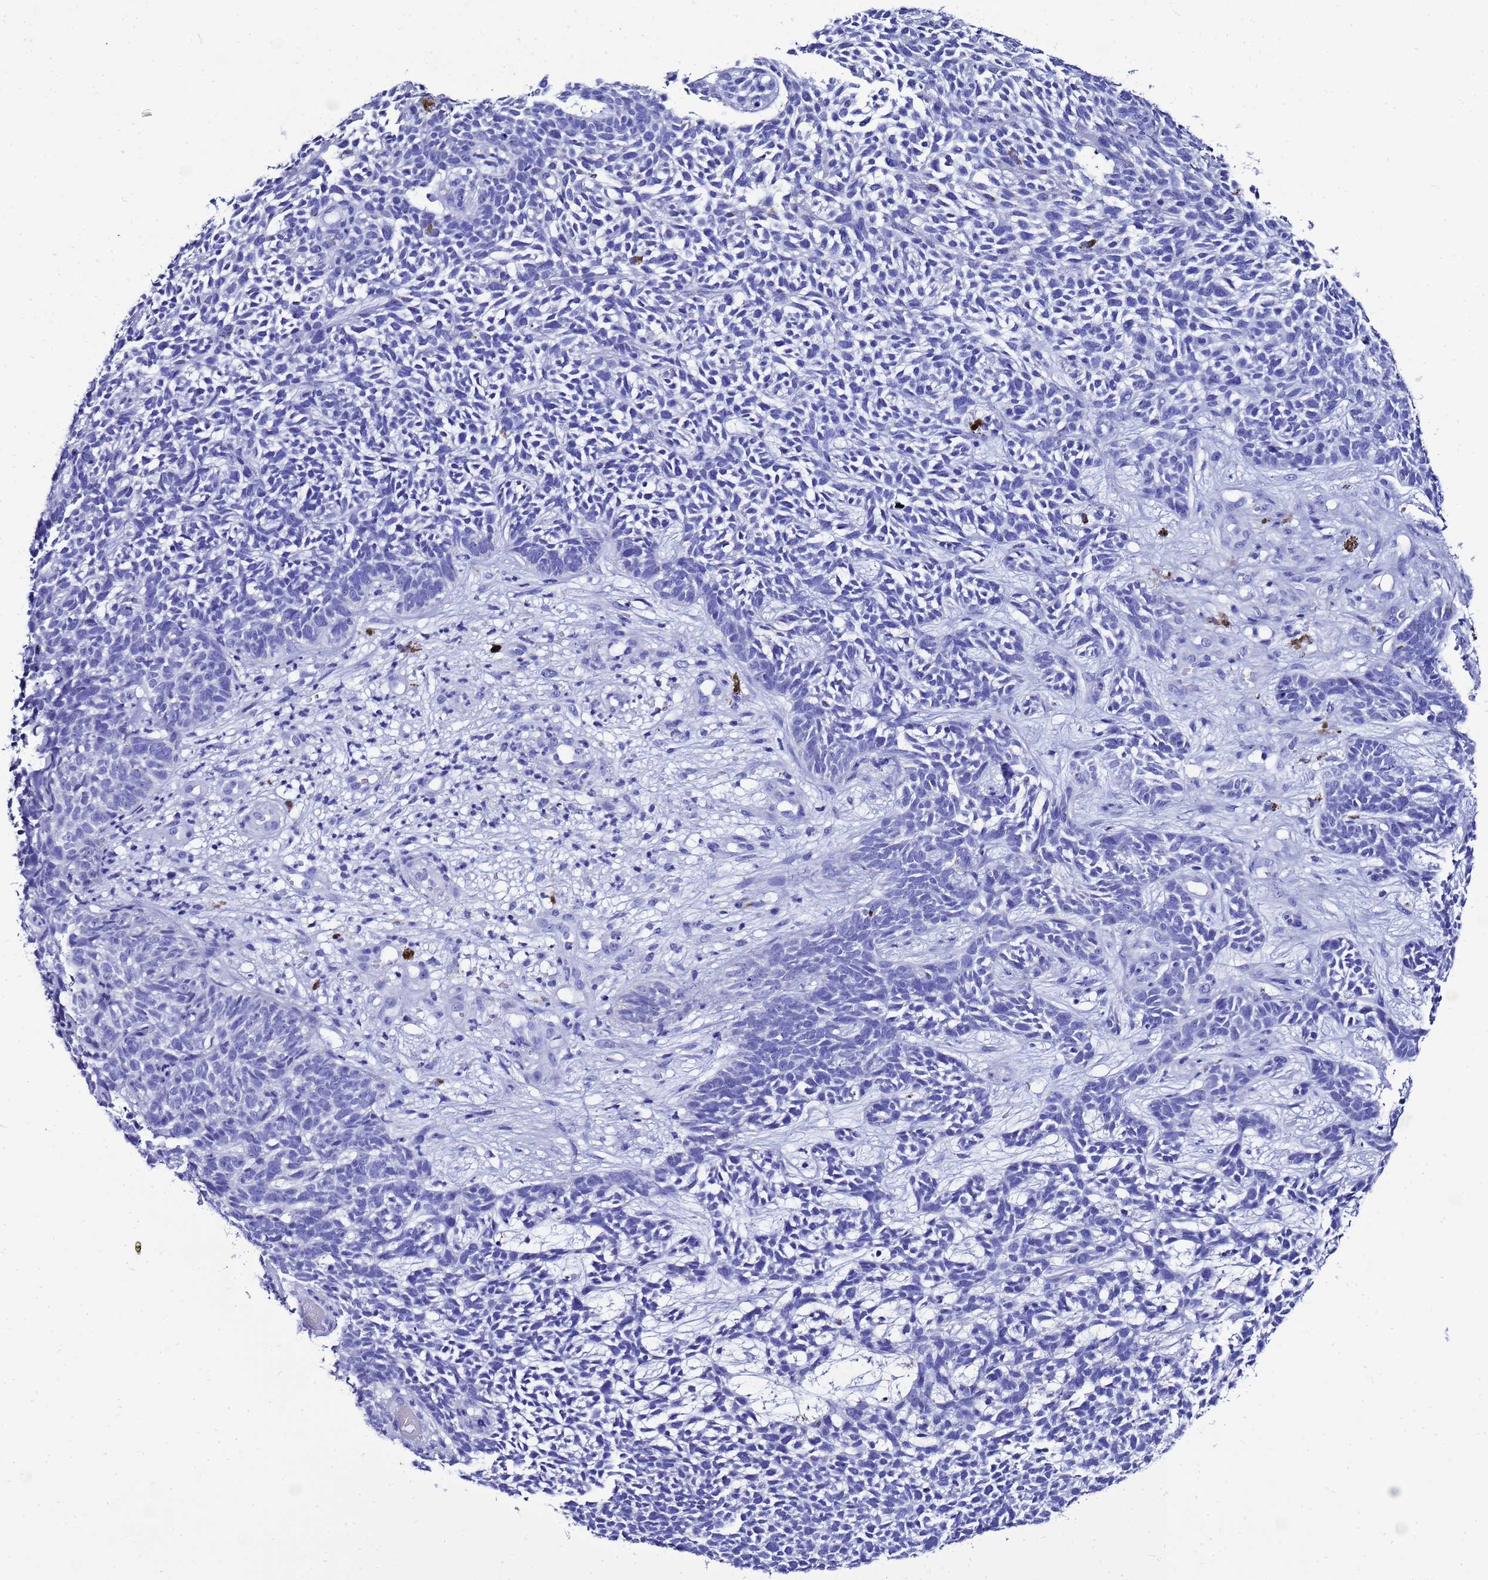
{"staining": {"intensity": "negative", "quantity": "none", "location": "none"}, "tissue": "skin cancer", "cell_type": "Tumor cells", "image_type": "cancer", "snomed": [{"axis": "morphology", "description": "Basal cell carcinoma"}, {"axis": "topography", "description": "Skin"}], "caption": "The histopathology image shows no staining of tumor cells in skin cancer (basal cell carcinoma). Nuclei are stained in blue.", "gene": "LIPF", "patient": {"sex": "female", "age": 84}}